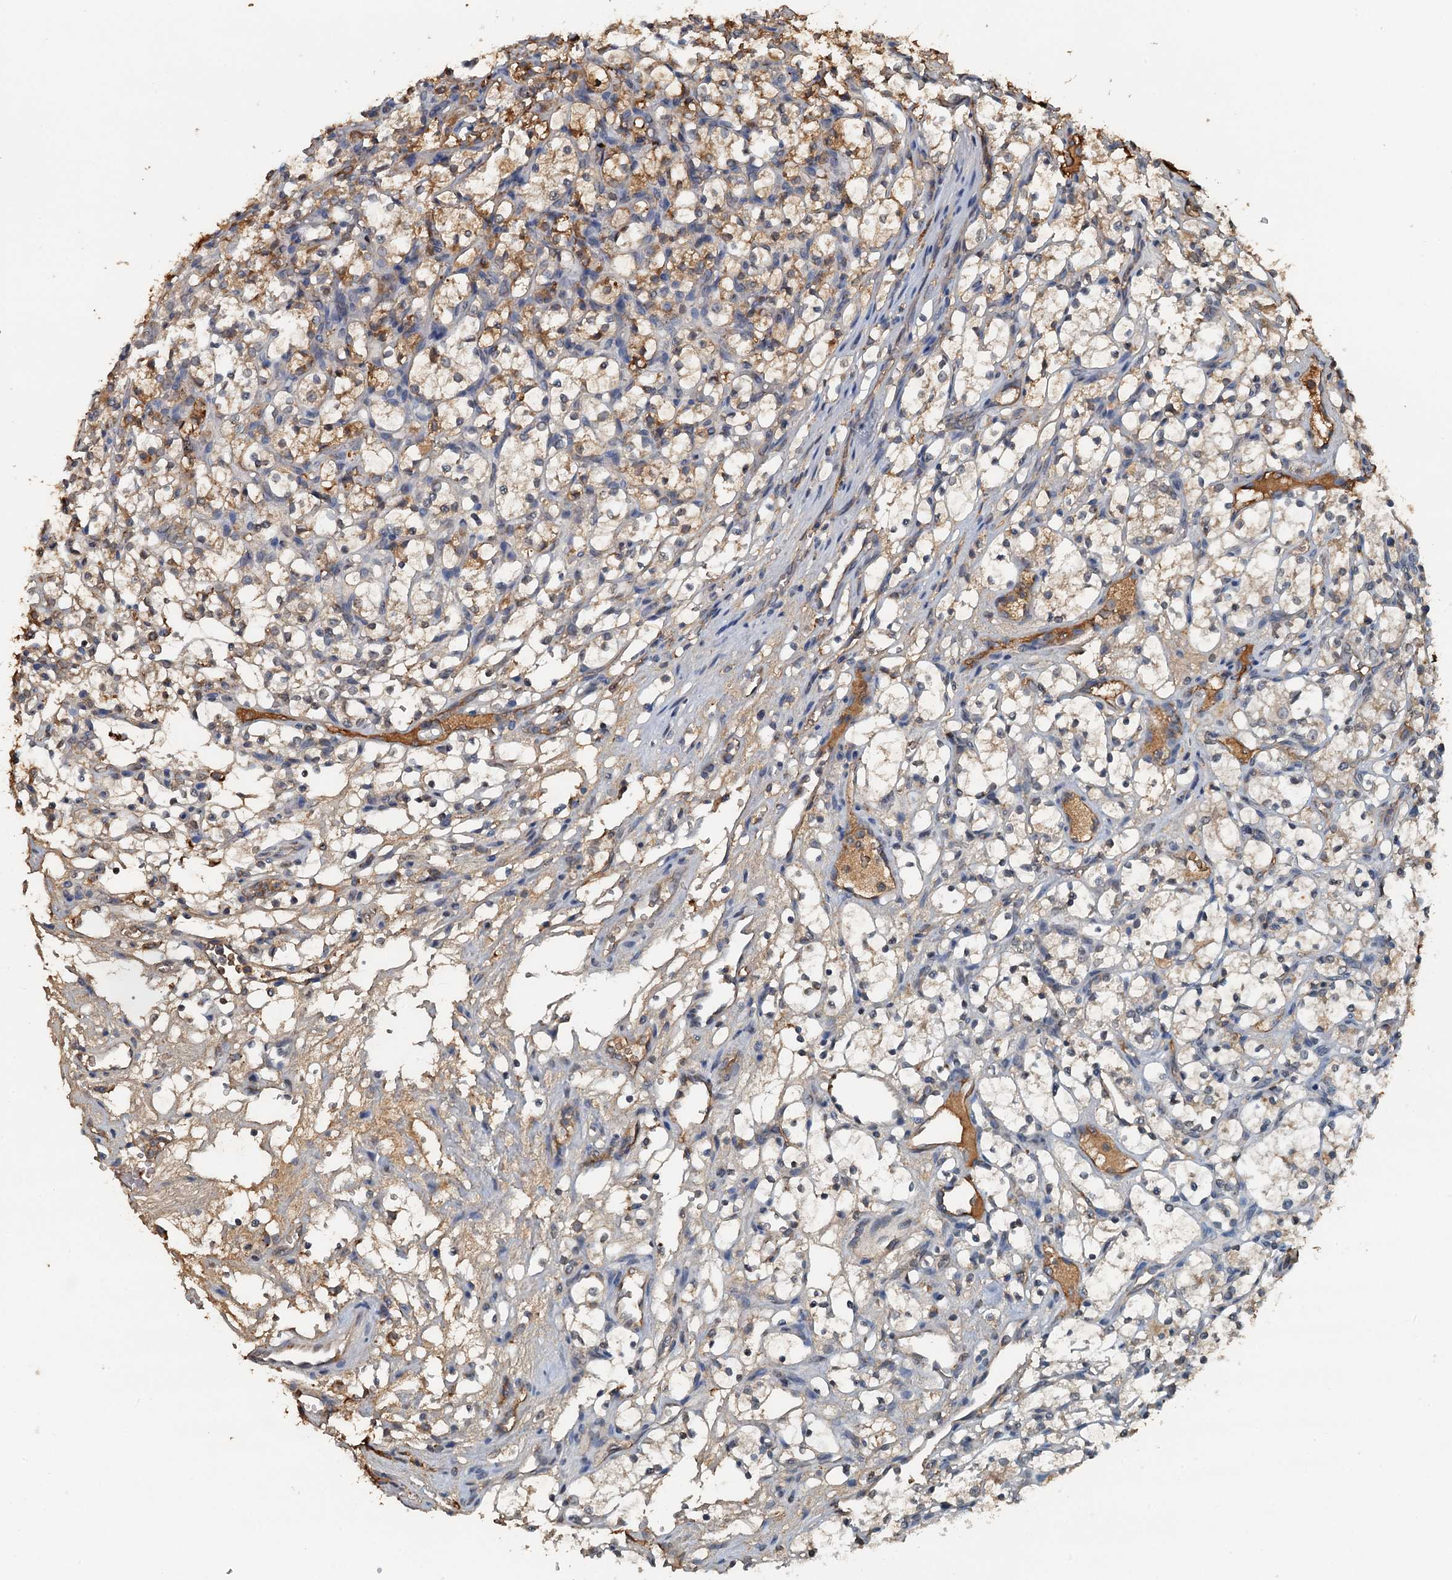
{"staining": {"intensity": "weak", "quantity": "<25%", "location": "cytoplasmic/membranous"}, "tissue": "renal cancer", "cell_type": "Tumor cells", "image_type": "cancer", "snomed": [{"axis": "morphology", "description": "Adenocarcinoma, NOS"}, {"axis": "topography", "description": "Kidney"}], "caption": "A high-resolution histopathology image shows IHC staining of renal adenocarcinoma, which demonstrates no significant positivity in tumor cells.", "gene": "LSM14B", "patient": {"sex": "female", "age": 69}}